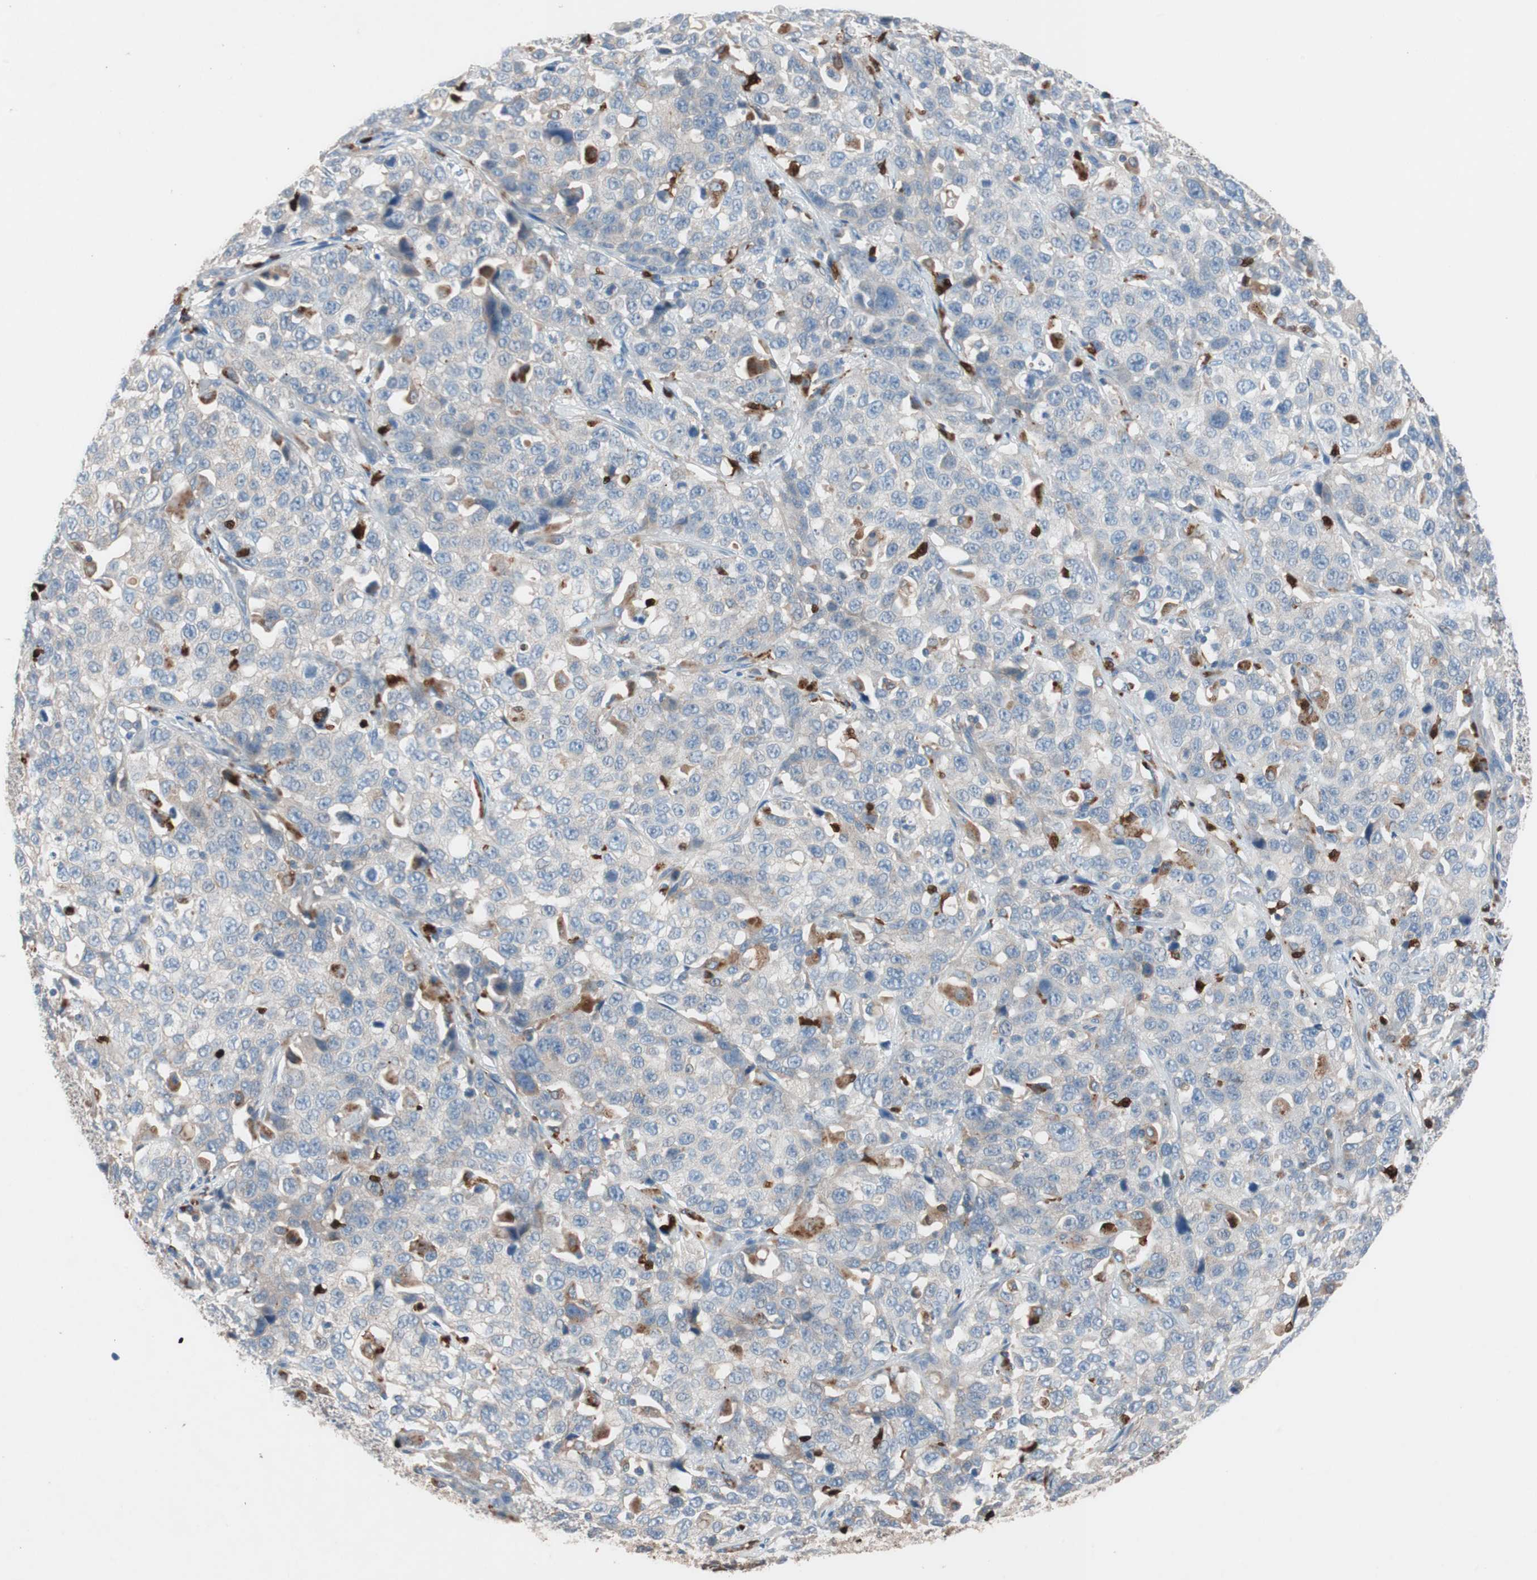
{"staining": {"intensity": "weak", "quantity": "<25%", "location": "cytoplasmic/membranous"}, "tissue": "stomach cancer", "cell_type": "Tumor cells", "image_type": "cancer", "snomed": [{"axis": "morphology", "description": "Normal tissue, NOS"}, {"axis": "morphology", "description": "Adenocarcinoma, NOS"}, {"axis": "topography", "description": "Stomach"}], "caption": "This is an IHC image of stomach cancer (adenocarcinoma). There is no staining in tumor cells.", "gene": "CLEC4D", "patient": {"sex": "male", "age": 48}}